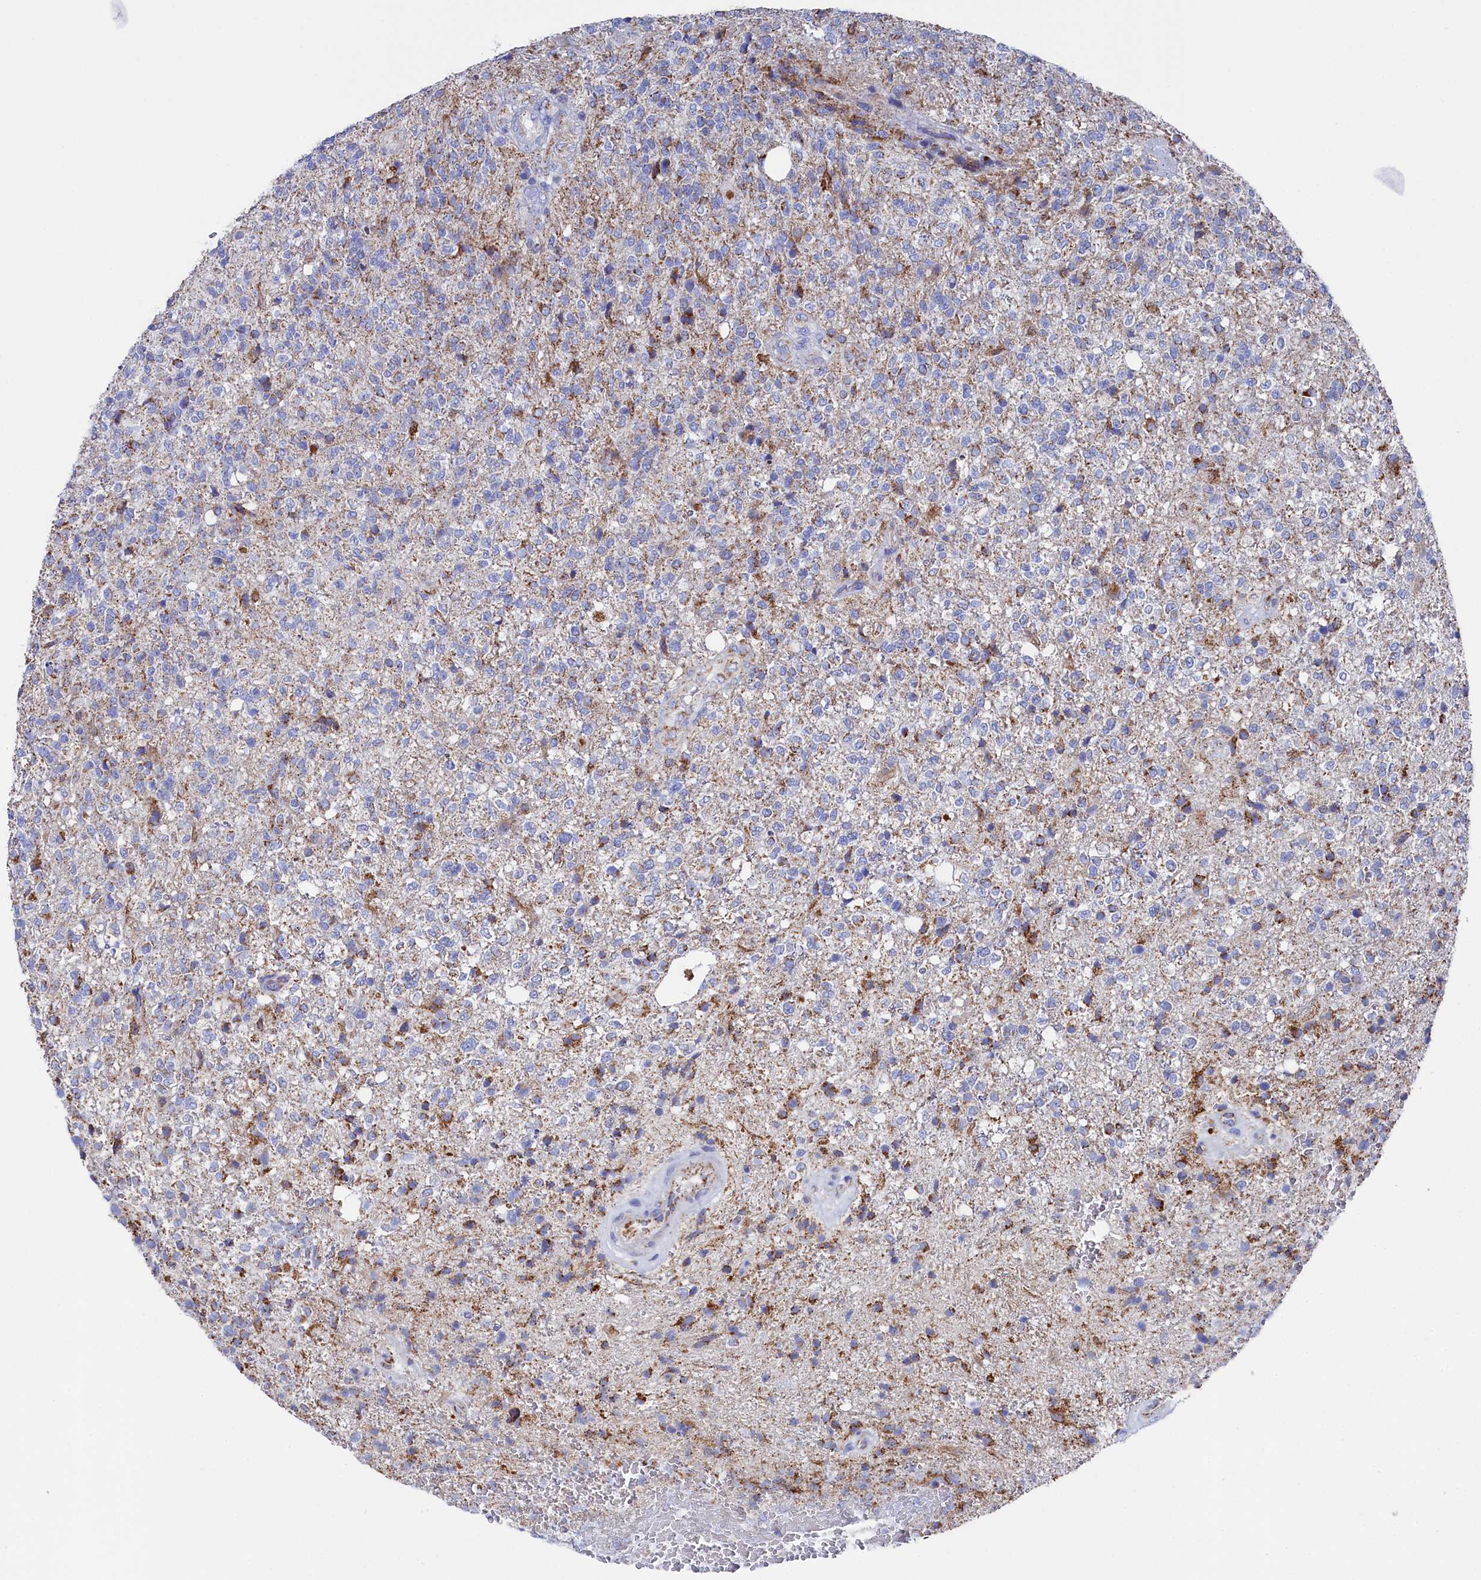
{"staining": {"intensity": "moderate", "quantity": ">75%", "location": "cytoplasmic/membranous"}, "tissue": "glioma", "cell_type": "Tumor cells", "image_type": "cancer", "snomed": [{"axis": "morphology", "description": "Glioma, malignant, High grade"}, {"axis": "topography", "description": "Brain"}], "caption": "The photomicrograph reveals immunohistochemical staining of glioma. There is moderate cytoplasmic/membranous positivity is present in about >75% of tumor cells.", "gene": "MMAB", "patient": {"sex": "male", "age": 56}}